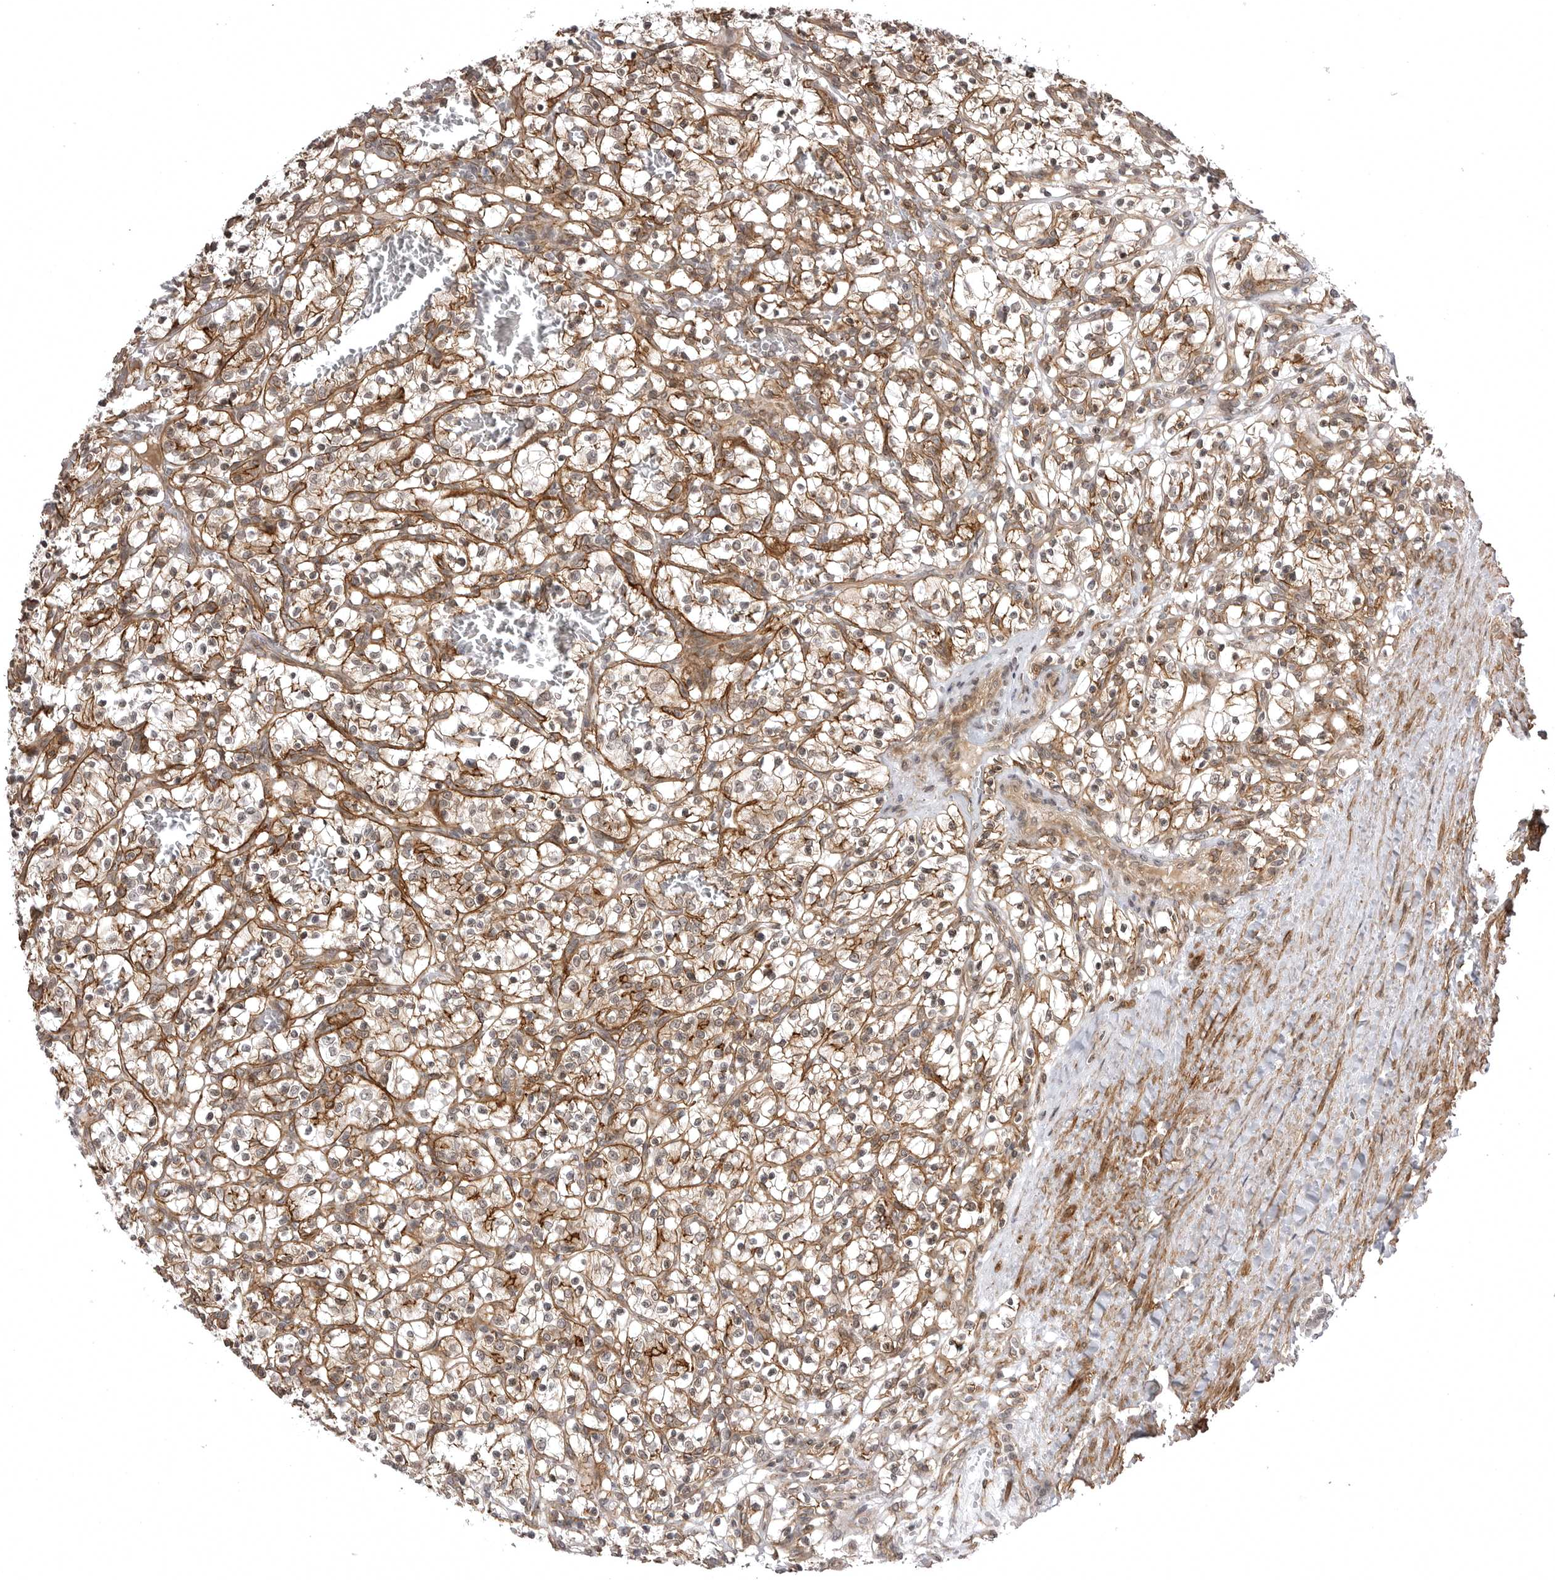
{"staining": {"intensity": "moderate", "quantity": "<25%", "location": "cytoplasmic/membranous"}, "tissue": "renal cancer", "cell_type": "Tumor cells", "image_type": "cancer", "snomed": [{"axis": "morphology", "description": "Adenocarcinoma, NOS"}, {"axis": "topography", "description": "Kidney"}], "caption": "Renal adenocarcinoma was stained to show a protein in brown. There is low levels of moderate cytoplasmic/membranous positivity in about <25% of tumor cells.", "gene": "SORBS1", "patient": {"sex": "female", "age": 57}}